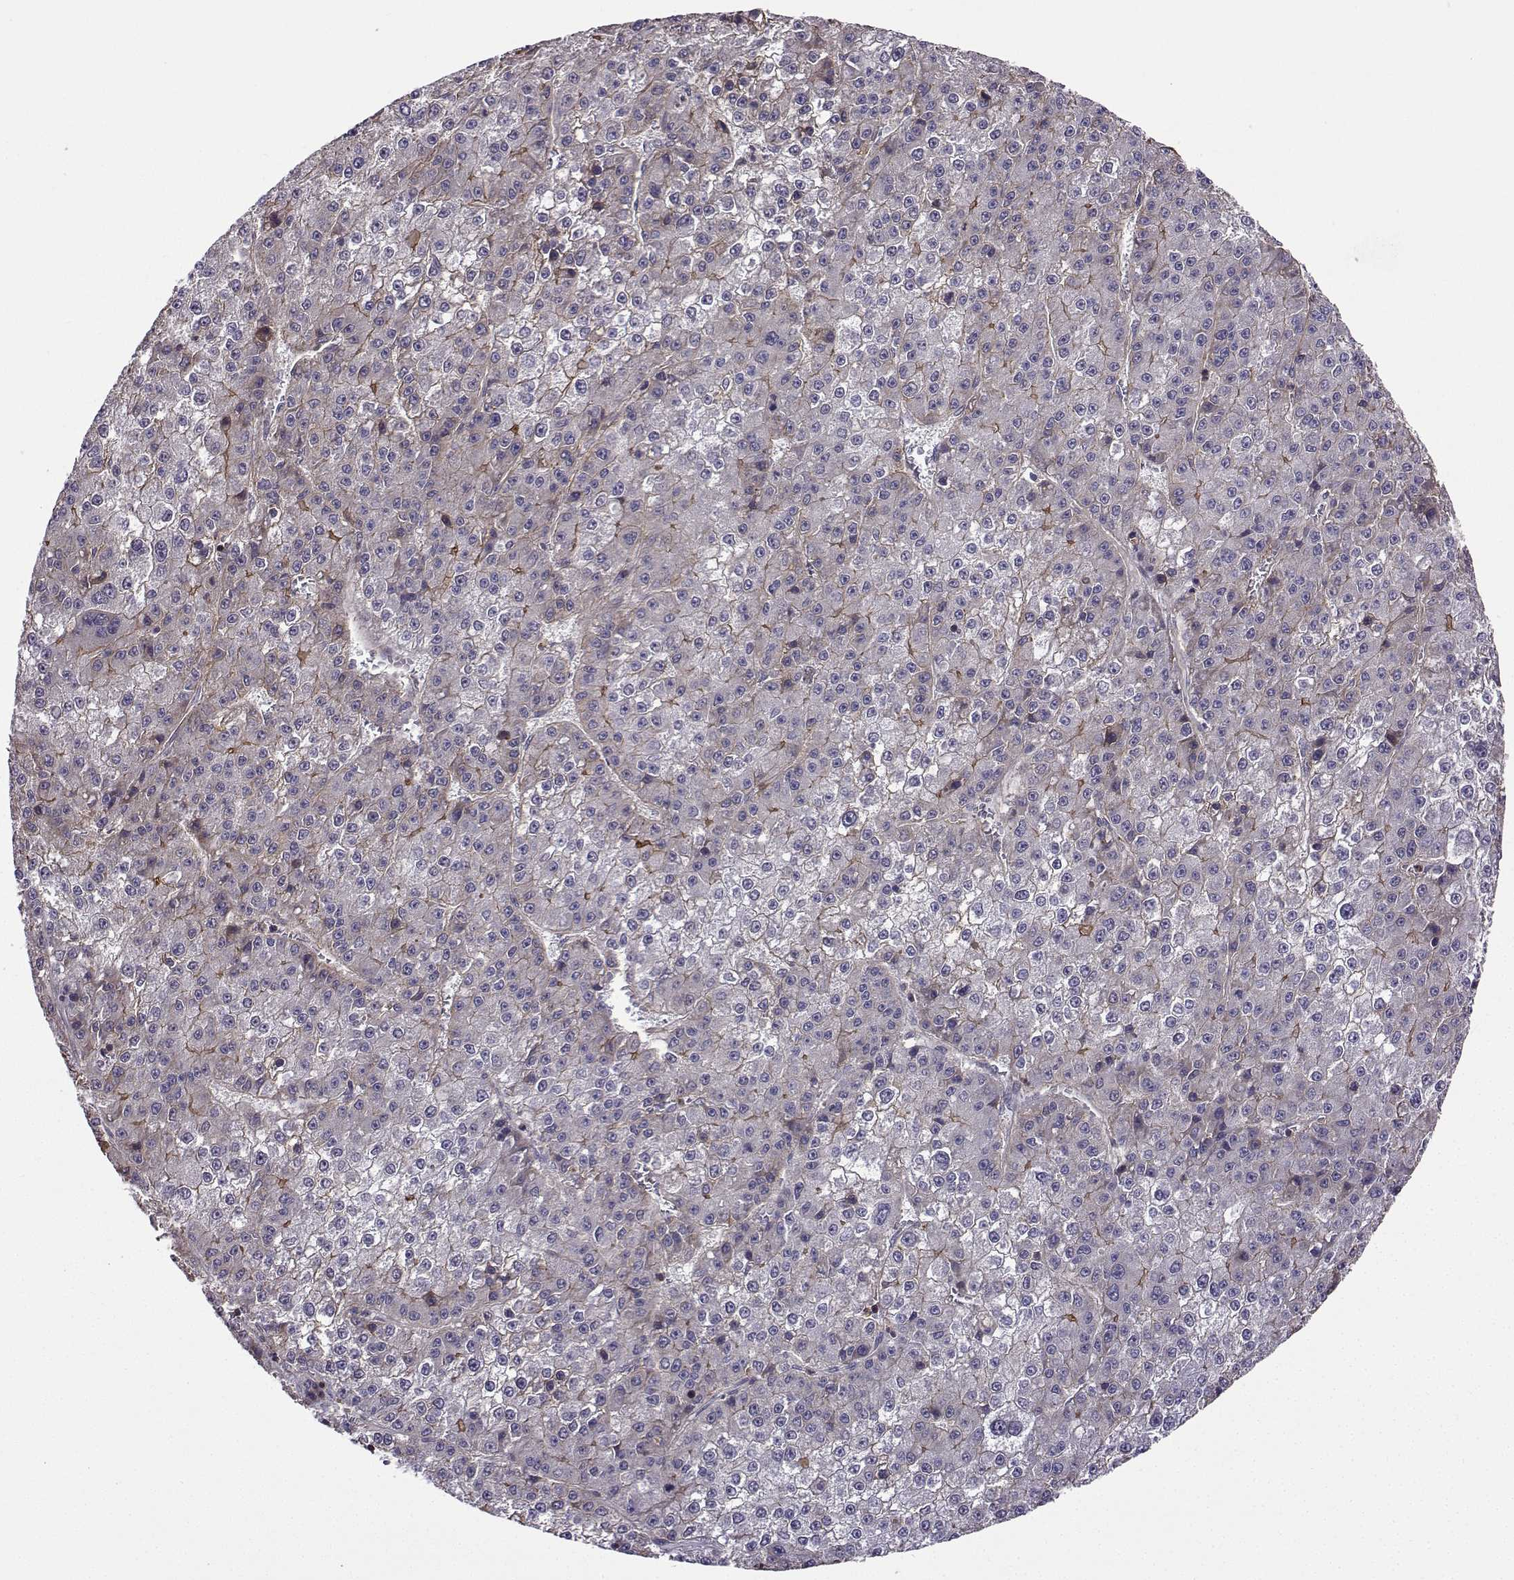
{"staining": {"intensity": "moderate", "quantity": "<25%", "location": "cytoplasmic/membranous"}, "tissue": "liver cancer", "cell_type": "Tumor cells", "image_type": "cancer", "snomed": [{"axis": "morphology", "description": "Carcinoma, Hepatocellular, NOS"}, {"axis": "topography", "description": "Liver"}], "caption": "Liver hepatocellular carcinoma stained for a protein displays moderate cytoplasmic/membranous positivity in tumor cells.", "gene": "ITGB8", "patient": {"sex": "female", "age": 73}}